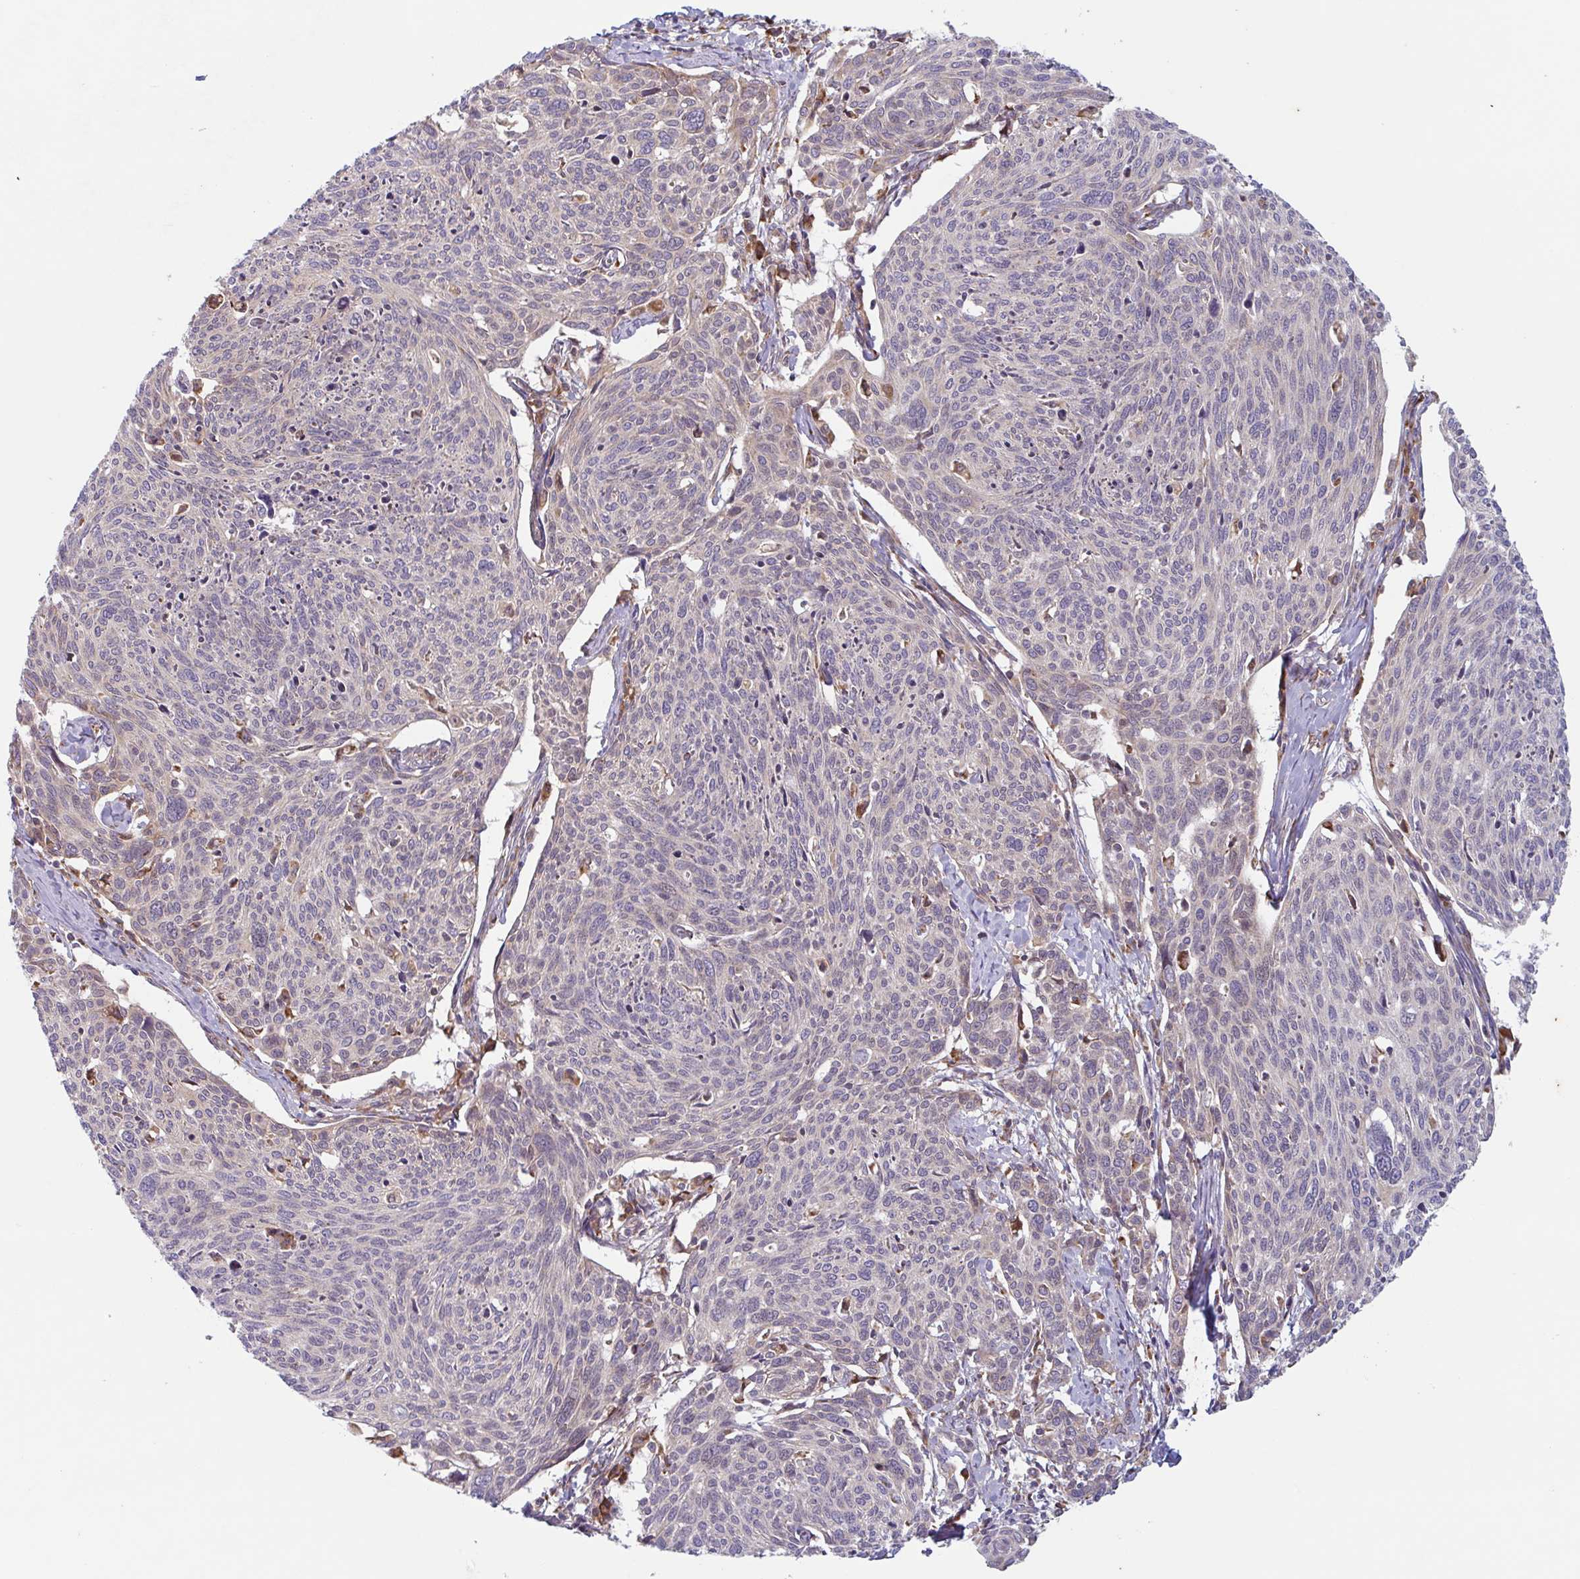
{"staining": {"intensity": "weak", "quantity": "<25%", "location": "cytoplasmic/membranous"}, "tissue": "cervical cancer", "cell_type": "Tumor cells", "image_type": "cancer", "snomed": [{"axis": "morphology", "description": "Squamous cell carcinoma, NOS"}, {"axis": "topography", "description": "Cervix"}], "caption": "Cervical cancer (squamous cell carcinoma) stained for a protein using immunohistochemistry (IHC) shows no expression tumor cells.", "gene": "RIT1", "patient": {"sex": "female", "age": 49}}